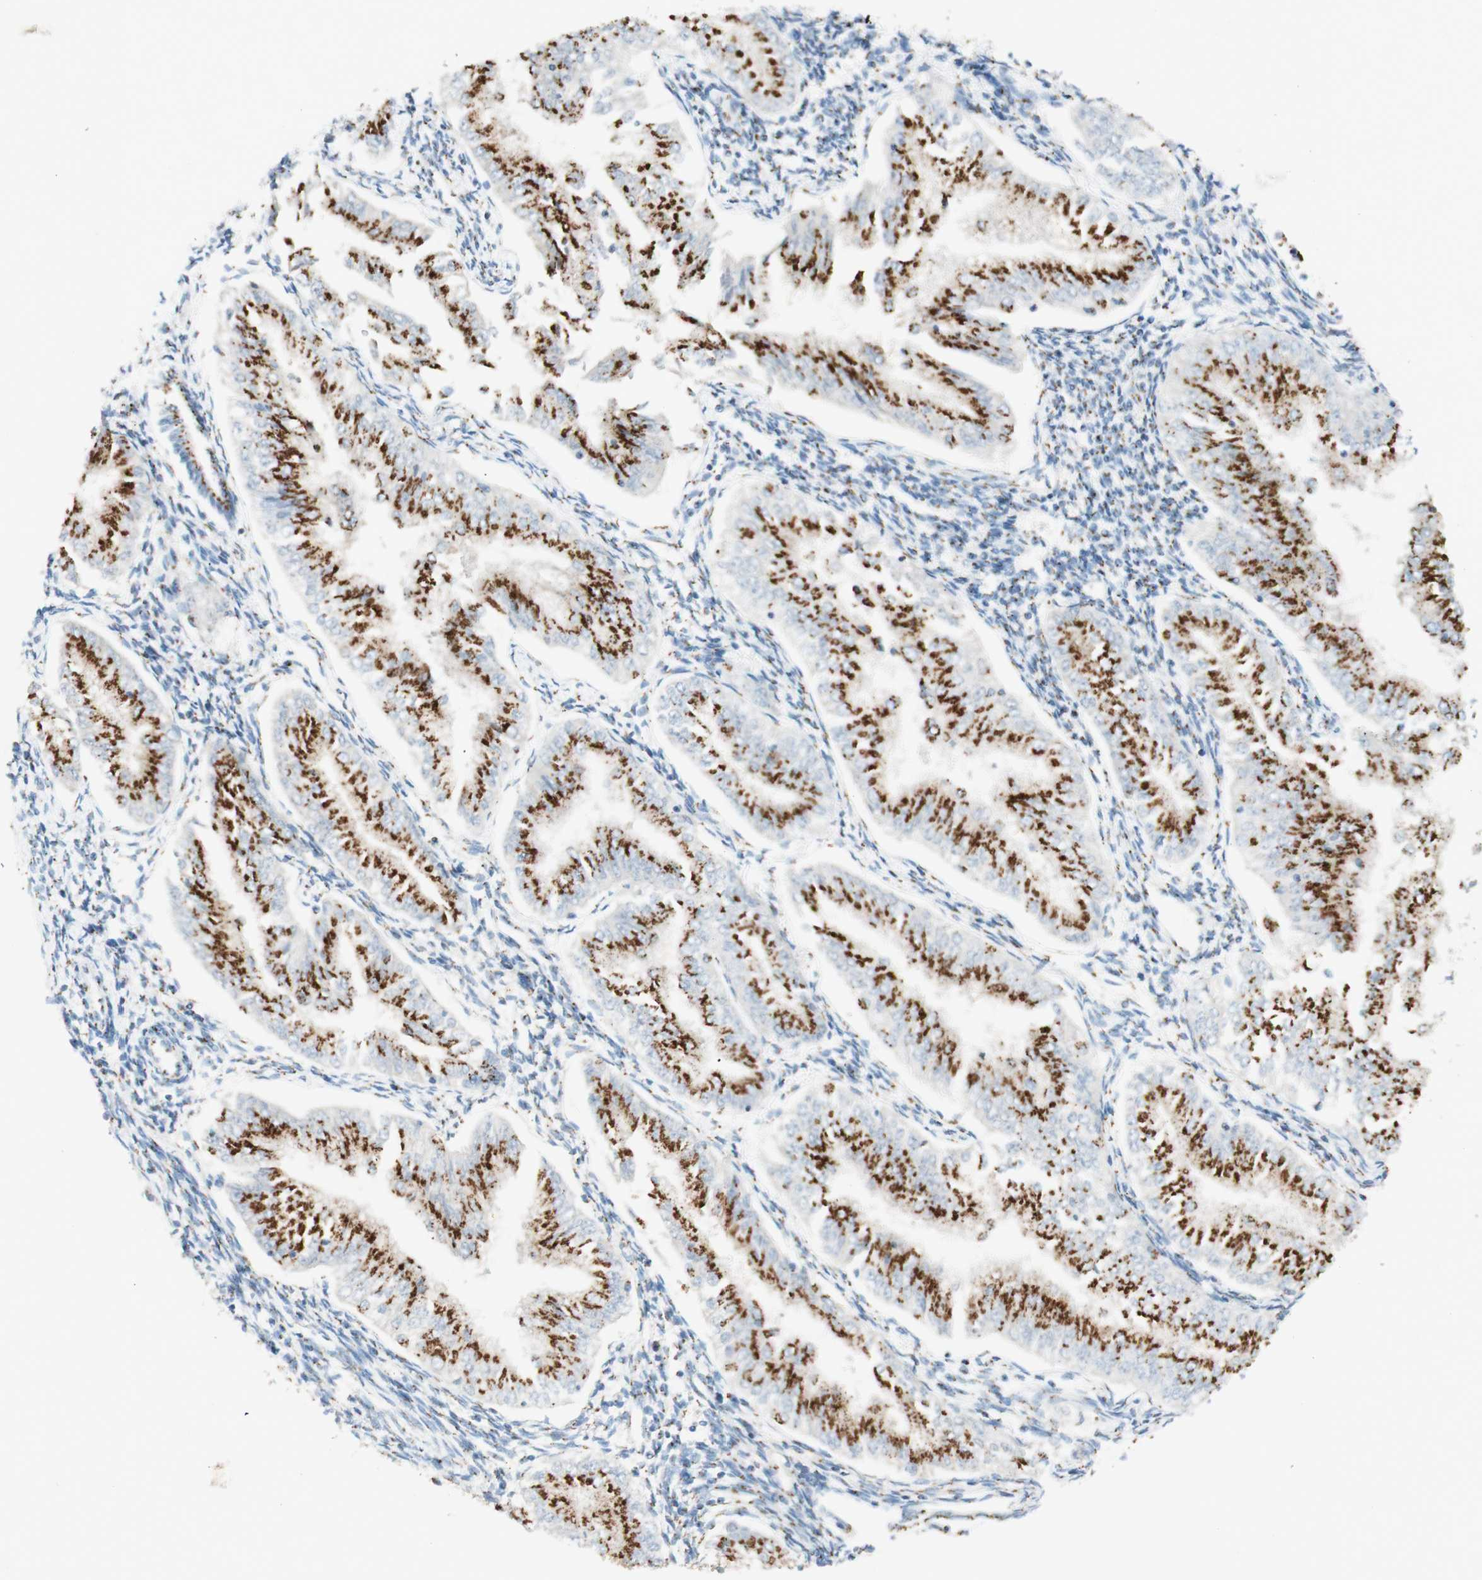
{"staining": {"intensity": "strong", "quantity": ">75%", "location": "cytoplasmic/membranous"}, "tissue": "endometrial cancer", "cell_type": "Tumor cells", "image_type": "cancer", "snomed": [{"axis": "morphology", "description": "Adenocarcinoma, NOS"}, {"axis": "topography", "description": "Endometrium"}], "caption": "Protein analysis of endometrial adenocarcinoma tissue exhibits strong cytoplasmic/membranous staining in about >75% of tumor cells.", "gene": "GOLGB1", "patient": {"sex": "female", "age": 53}}